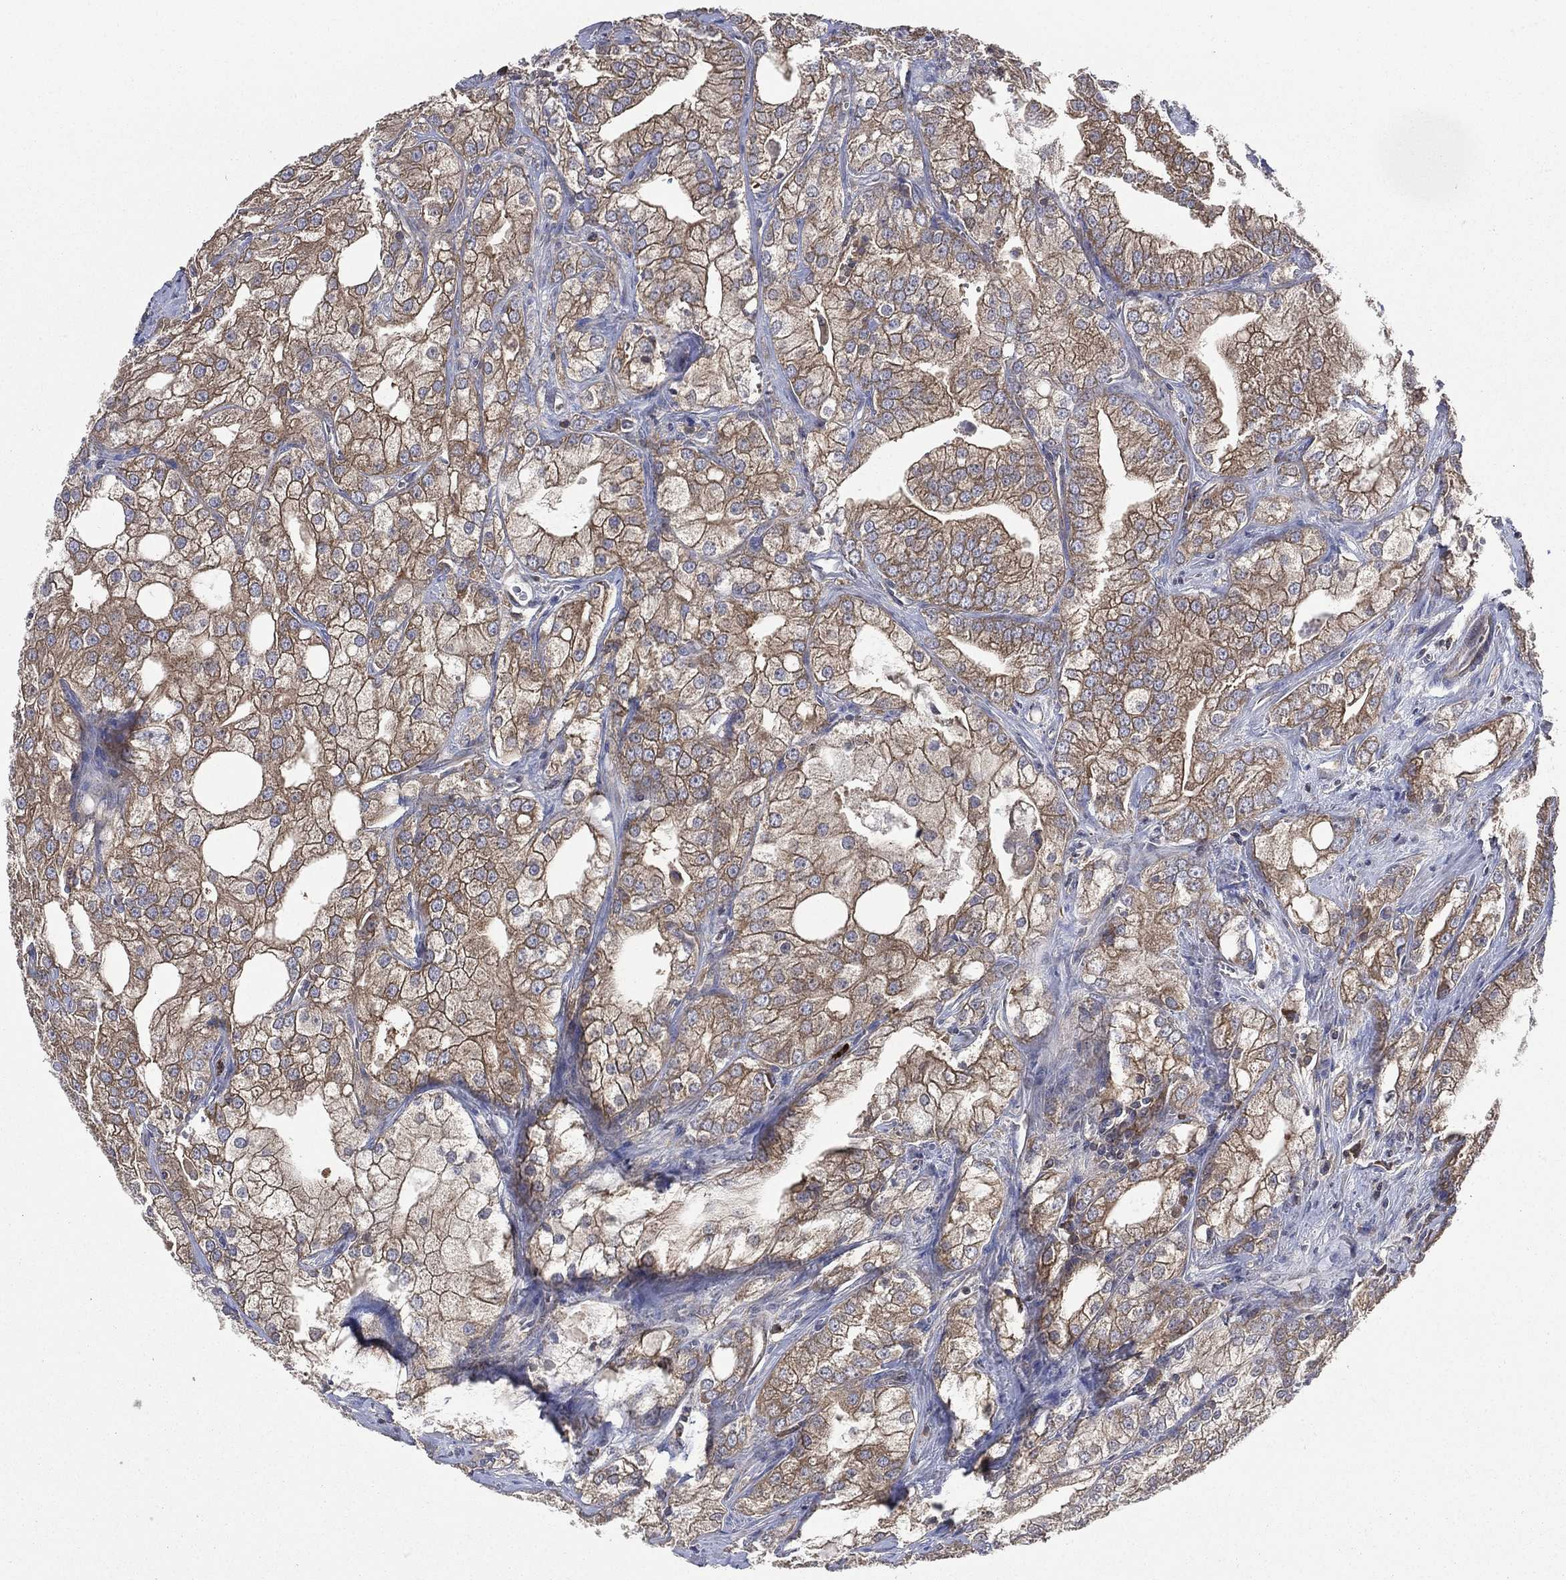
{"staining": {"intensity": "moderate", "quantity": "25%-75%", "location": "cytoplasmic/membranous"}, "tissue": "prostate cancer", "cell_type": "Tumor cells", "image_type": "cancer", "snomed": [{"axis": "morphology", "description": "Adenocarcinoma, NOS"}, {"axis": "topography", "description": "Prostate"}], "caption": "Adenocarcinoma (prostate) stained with a protein marker demonstrates moderate staining in tumor cells.", "gene": "SMPD3", "patient": {"sex": "male", "age": 70}}